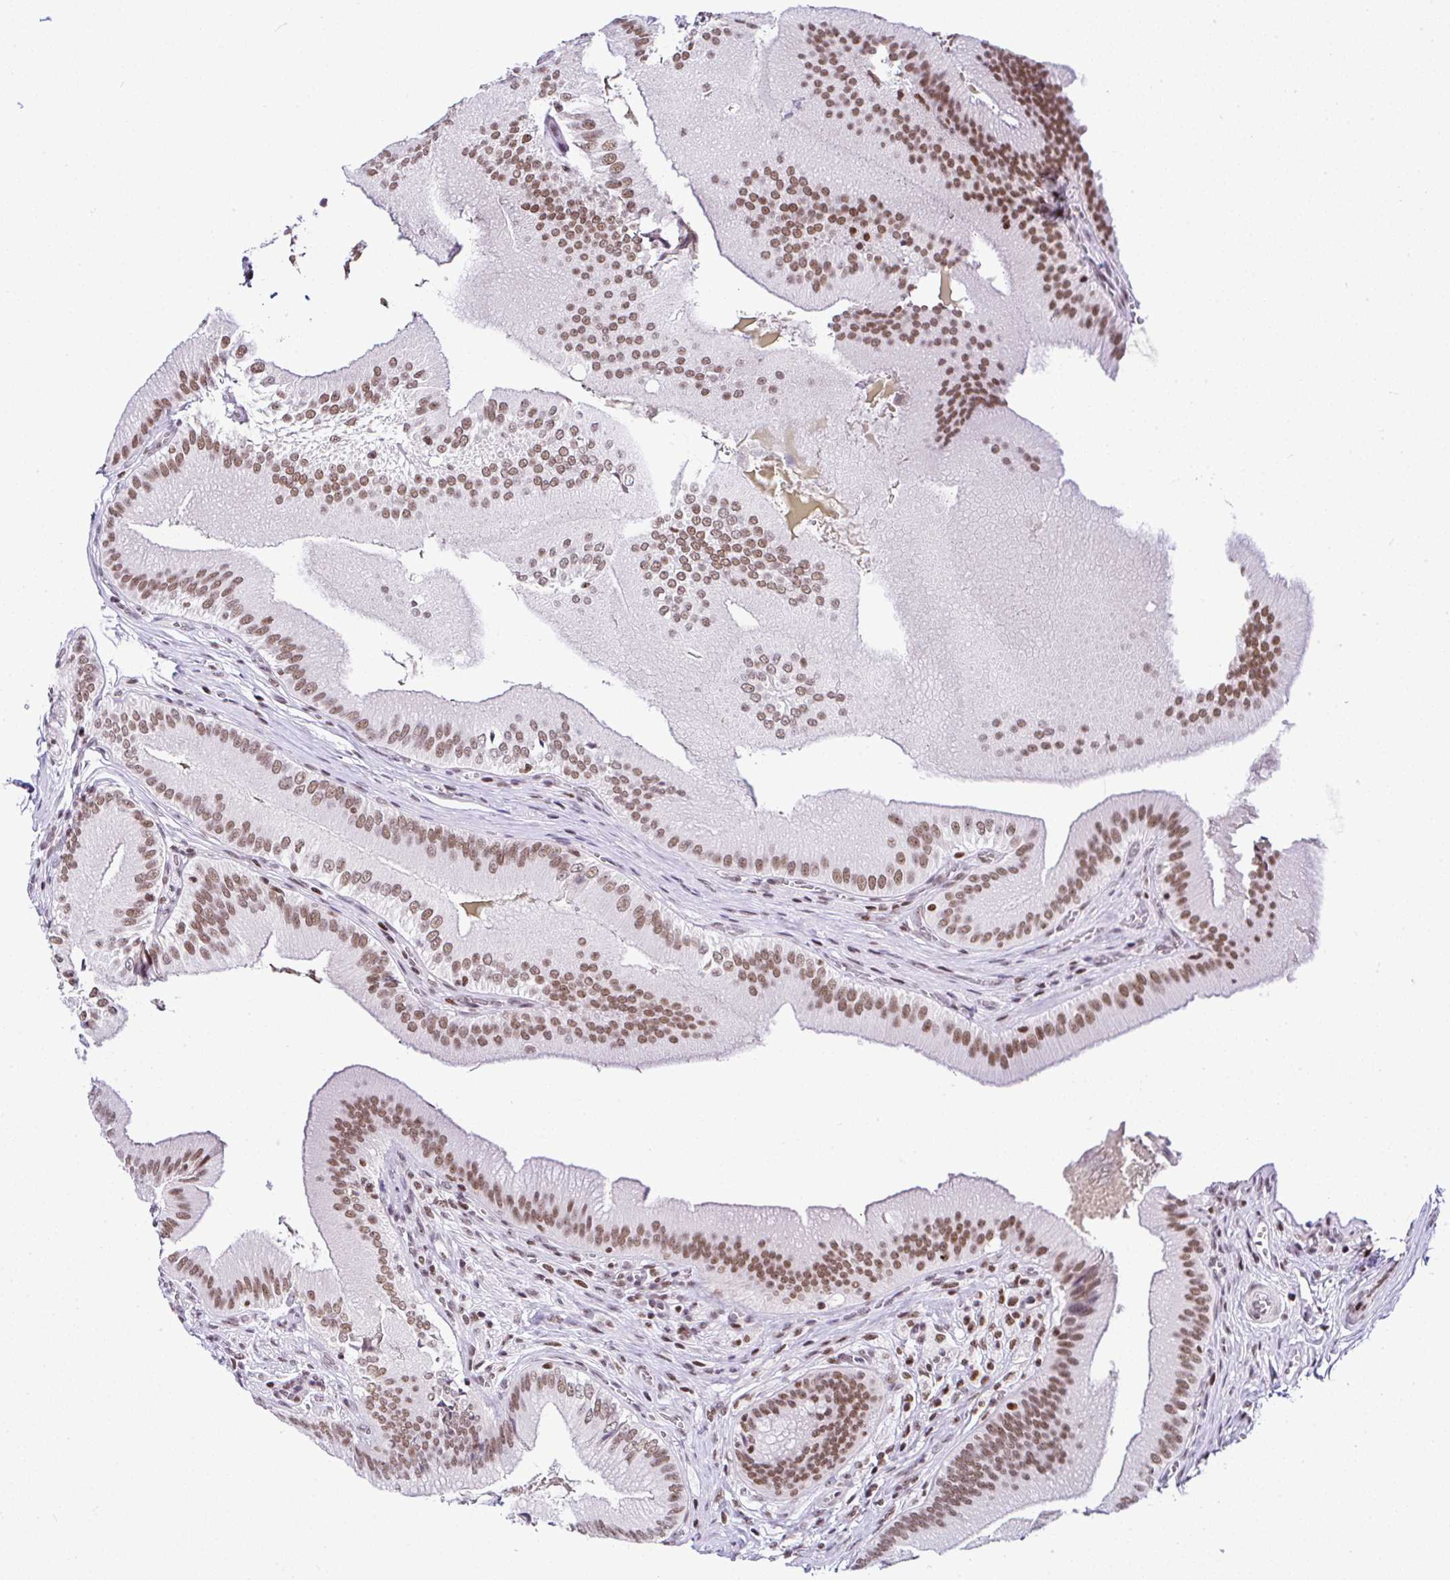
{"staining": {"intensity": "moderate", "quantity": ">75%", "location": "nuclear"}, "tissue": "gallbladder", "cell_type": "Glandular cells", "image_type": "normal", "snomed": [{"axis": "morphology", "description": "Normal tissue, NOS"}, {"axis": "topography", "description": "Gallbladder"}], "caption": "A high-resolution micrograph shows IHC staining of unremarkable gallbladder, which exhibits moderate nuclear positivity in approximately >75% of glandular cells.", "gene": "DR1", "patient": {"sex": "male", "age": 17}}